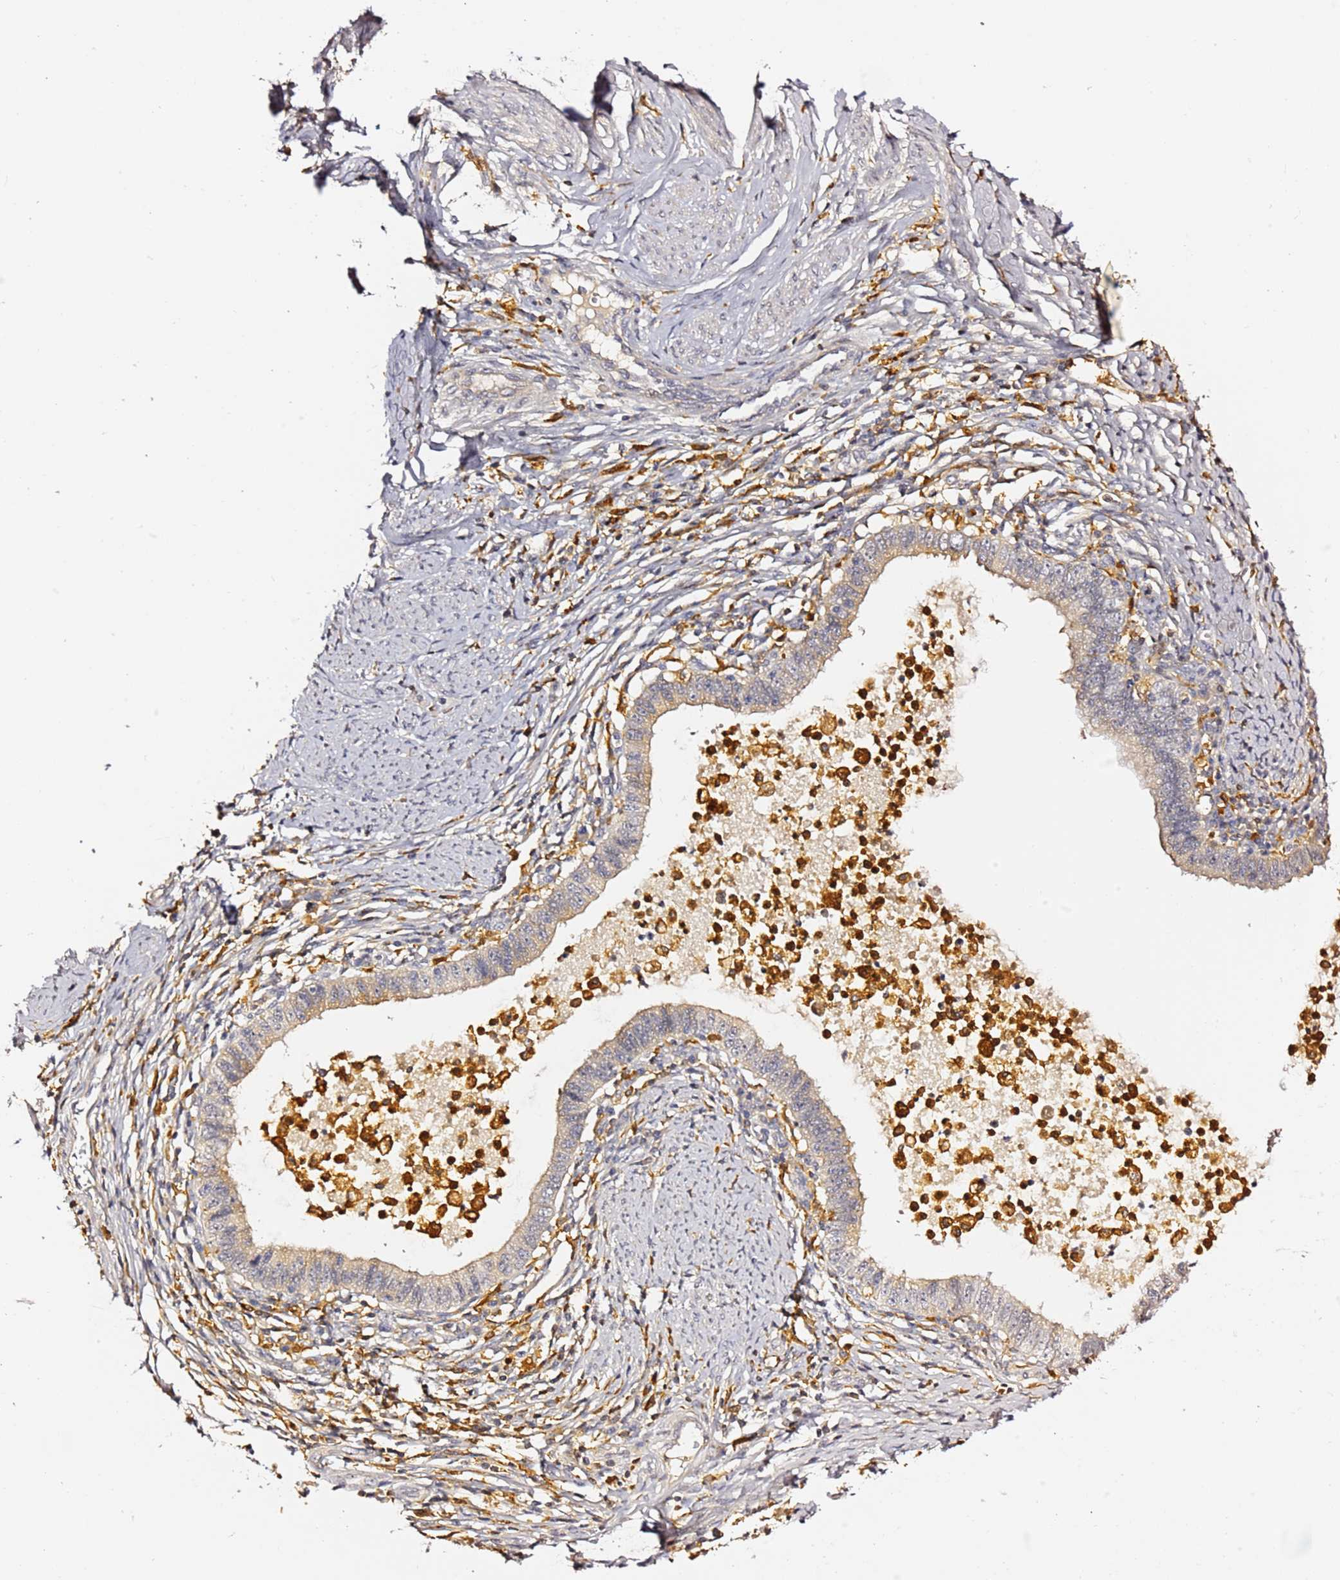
{"staining": {"intensity": "weak", "quantity": "25%-75%", "location": "cytoplasmic/membranous"}, "tissue": "cervical cancer", "cell_type": "Tumor cells", "image_type": "cancer", "snomed": [{"axis": "morphology", "description": "Adenocarcinoma, NOS"}, {"axis": "topography", "description": "Cervix"}], "caption": "Immunohistochemical staining of cervical cancer (adenocarcinoma) displays weak cytoplasmic/membranous protein positivity in approximately 25%-75% of tumor cells.", "gene": "IL4I1", "patient": {"sex": "female", "age": 36}}